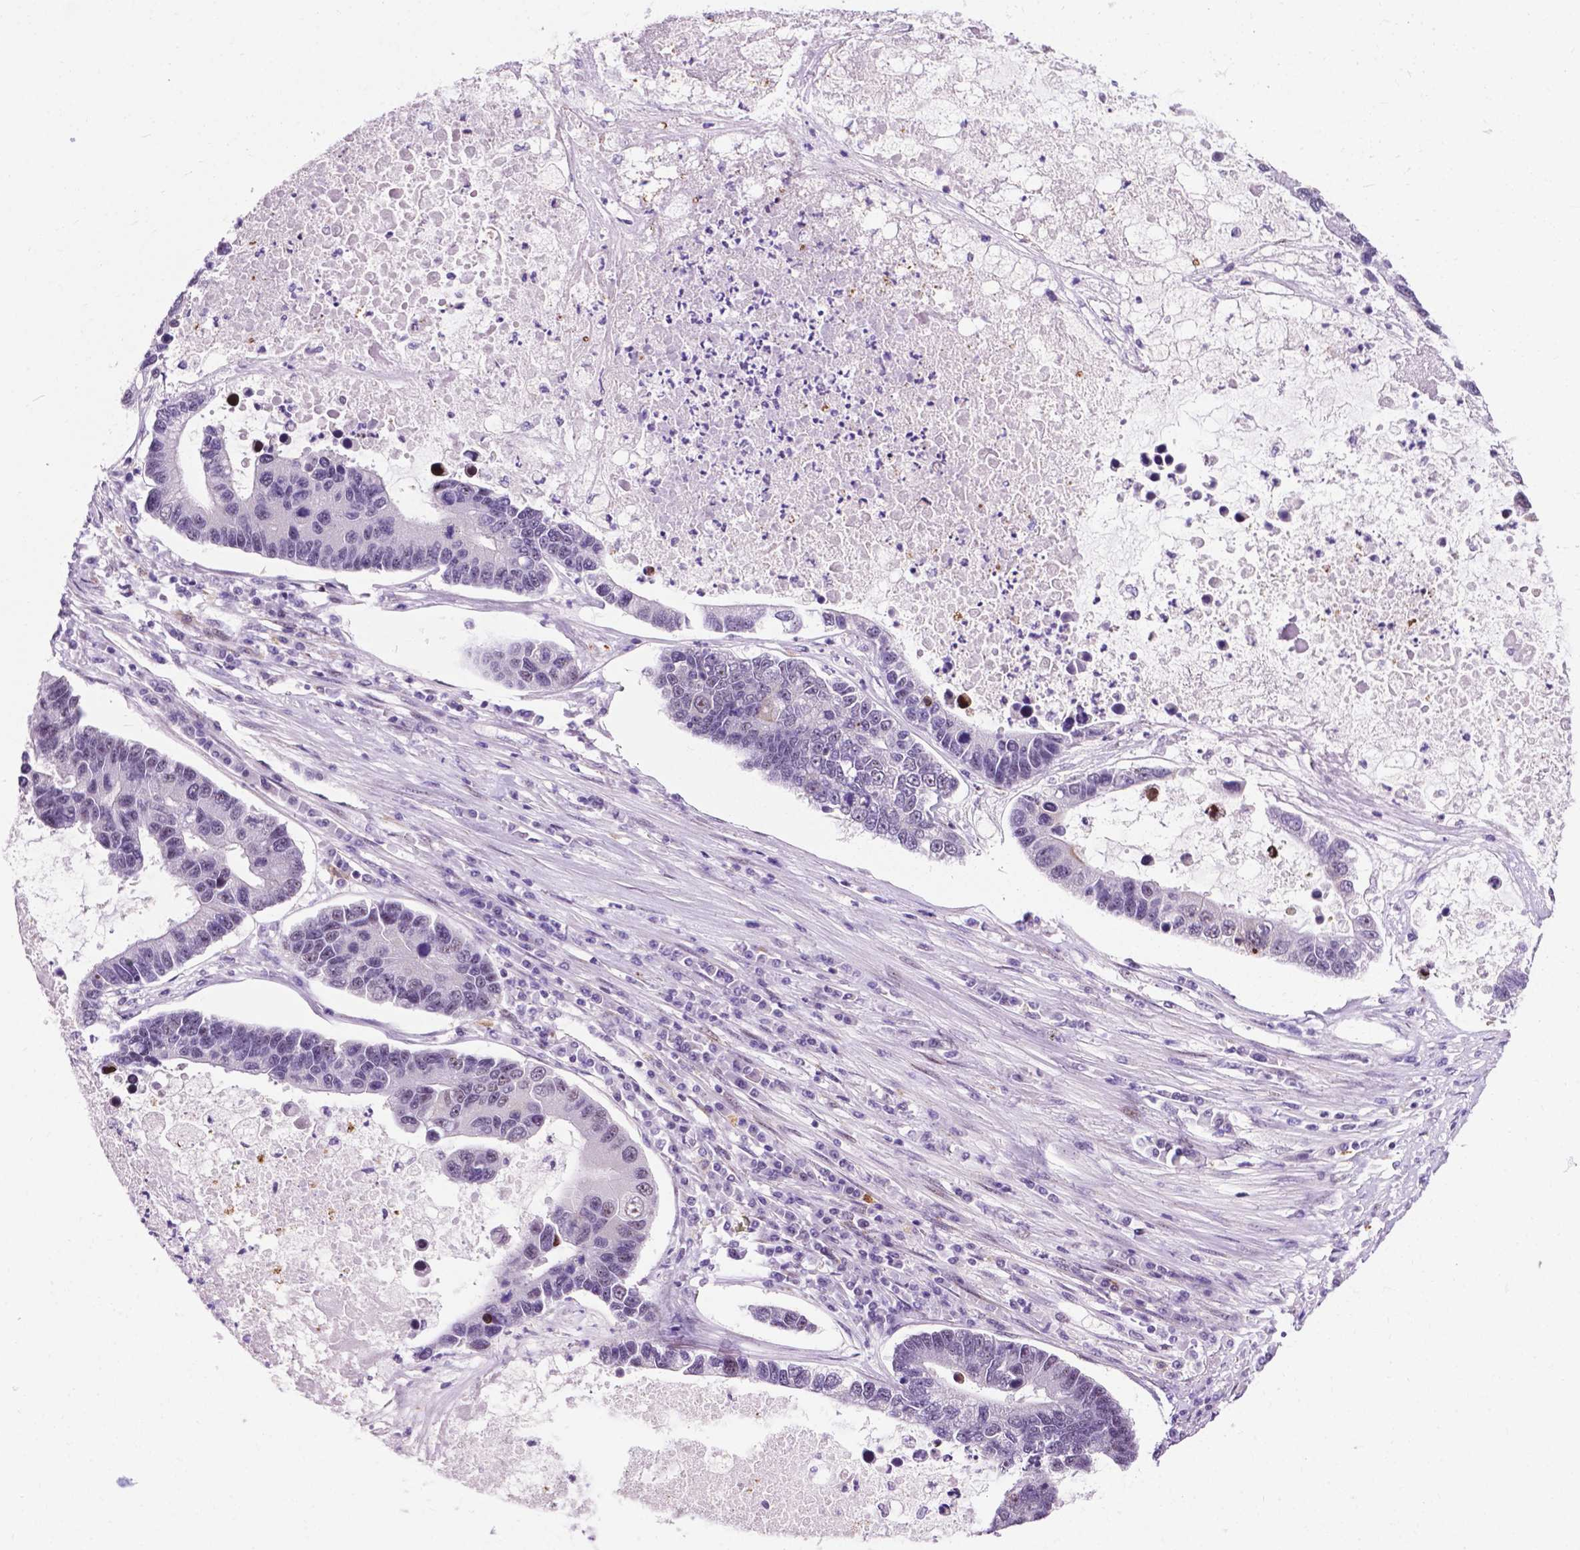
{"staining": {"intensity": "negative", "quantity": "none", "location": "none"}, "tissue": "lung cancer", "cell_type": "Tumor cells", "image_type": "cancer", "snomed": [{"axis": "morphology", "description": "Adenocarcinoma, NOS"}, {"axis": "topography", "description": "Bronchus"}, {"axis": "topography", "description": "Lung"}], "caption": "This micrograph is of lung adenocarcinoma stained with immunohistochemistry to label a protein in brown with the nuclei are counter-stained blue. There is no expression in tumor cells.", "gene": "SMAD3", "patient": {"sex": "female", "age": 51}}